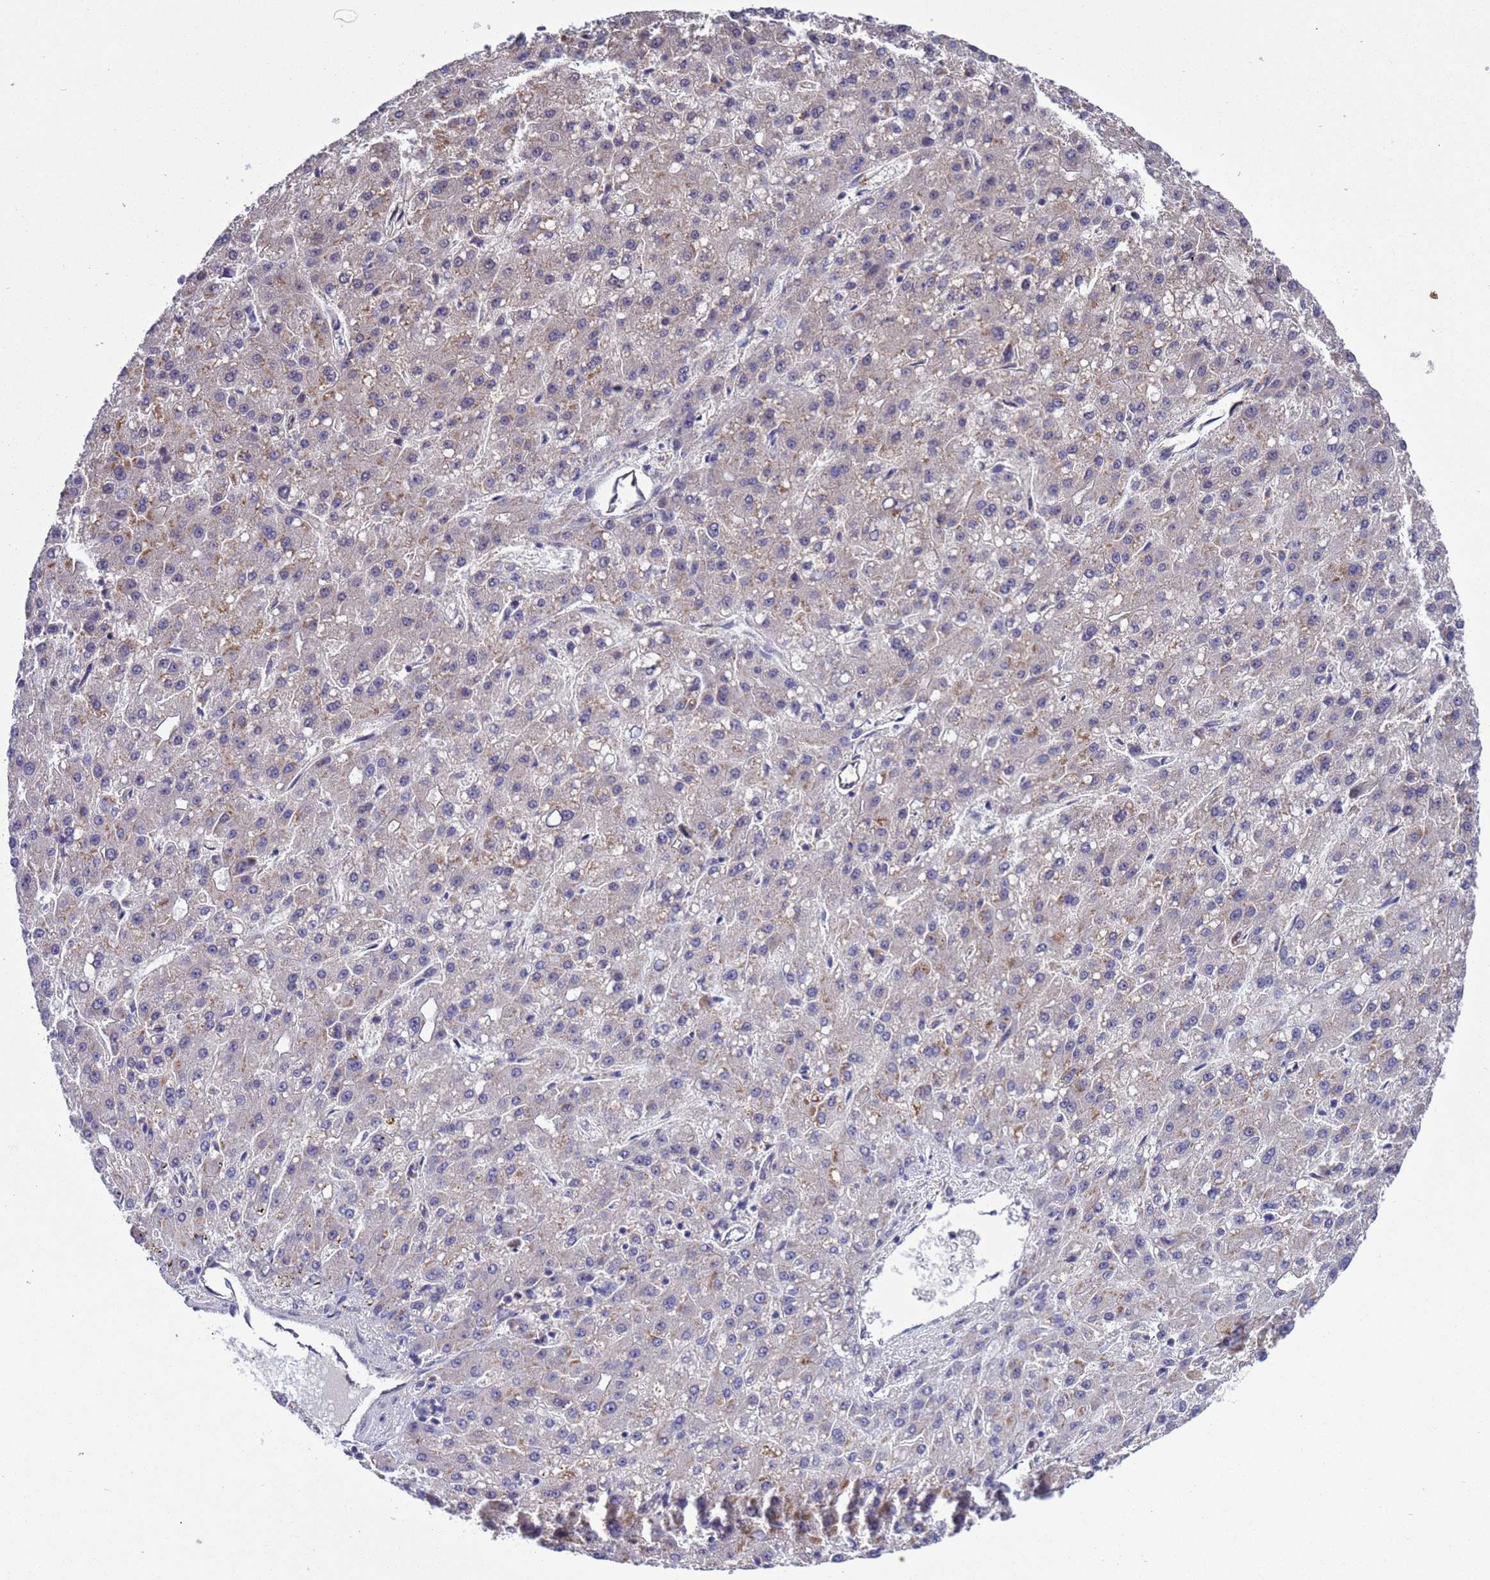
{"staining": {"intensity": "negative", "quantity": "none", "location": "none"}, "tissue": "liver cancer", "cell_type": "Tumor cells", "image_type": "cancer", "snomed": [{"axis": "morphology", "description": "Carcinoma, Hepatocellular, NOS"}, {"axis": "topography", "description": "Liver"}], "caption": "Photomicrograph shows no protein expression in tumor cells of liver cancer (hepatocellular carcinoma) tissue.", "gene": "ZFP69B", "patient": {"sex": "male", "age": 67}}